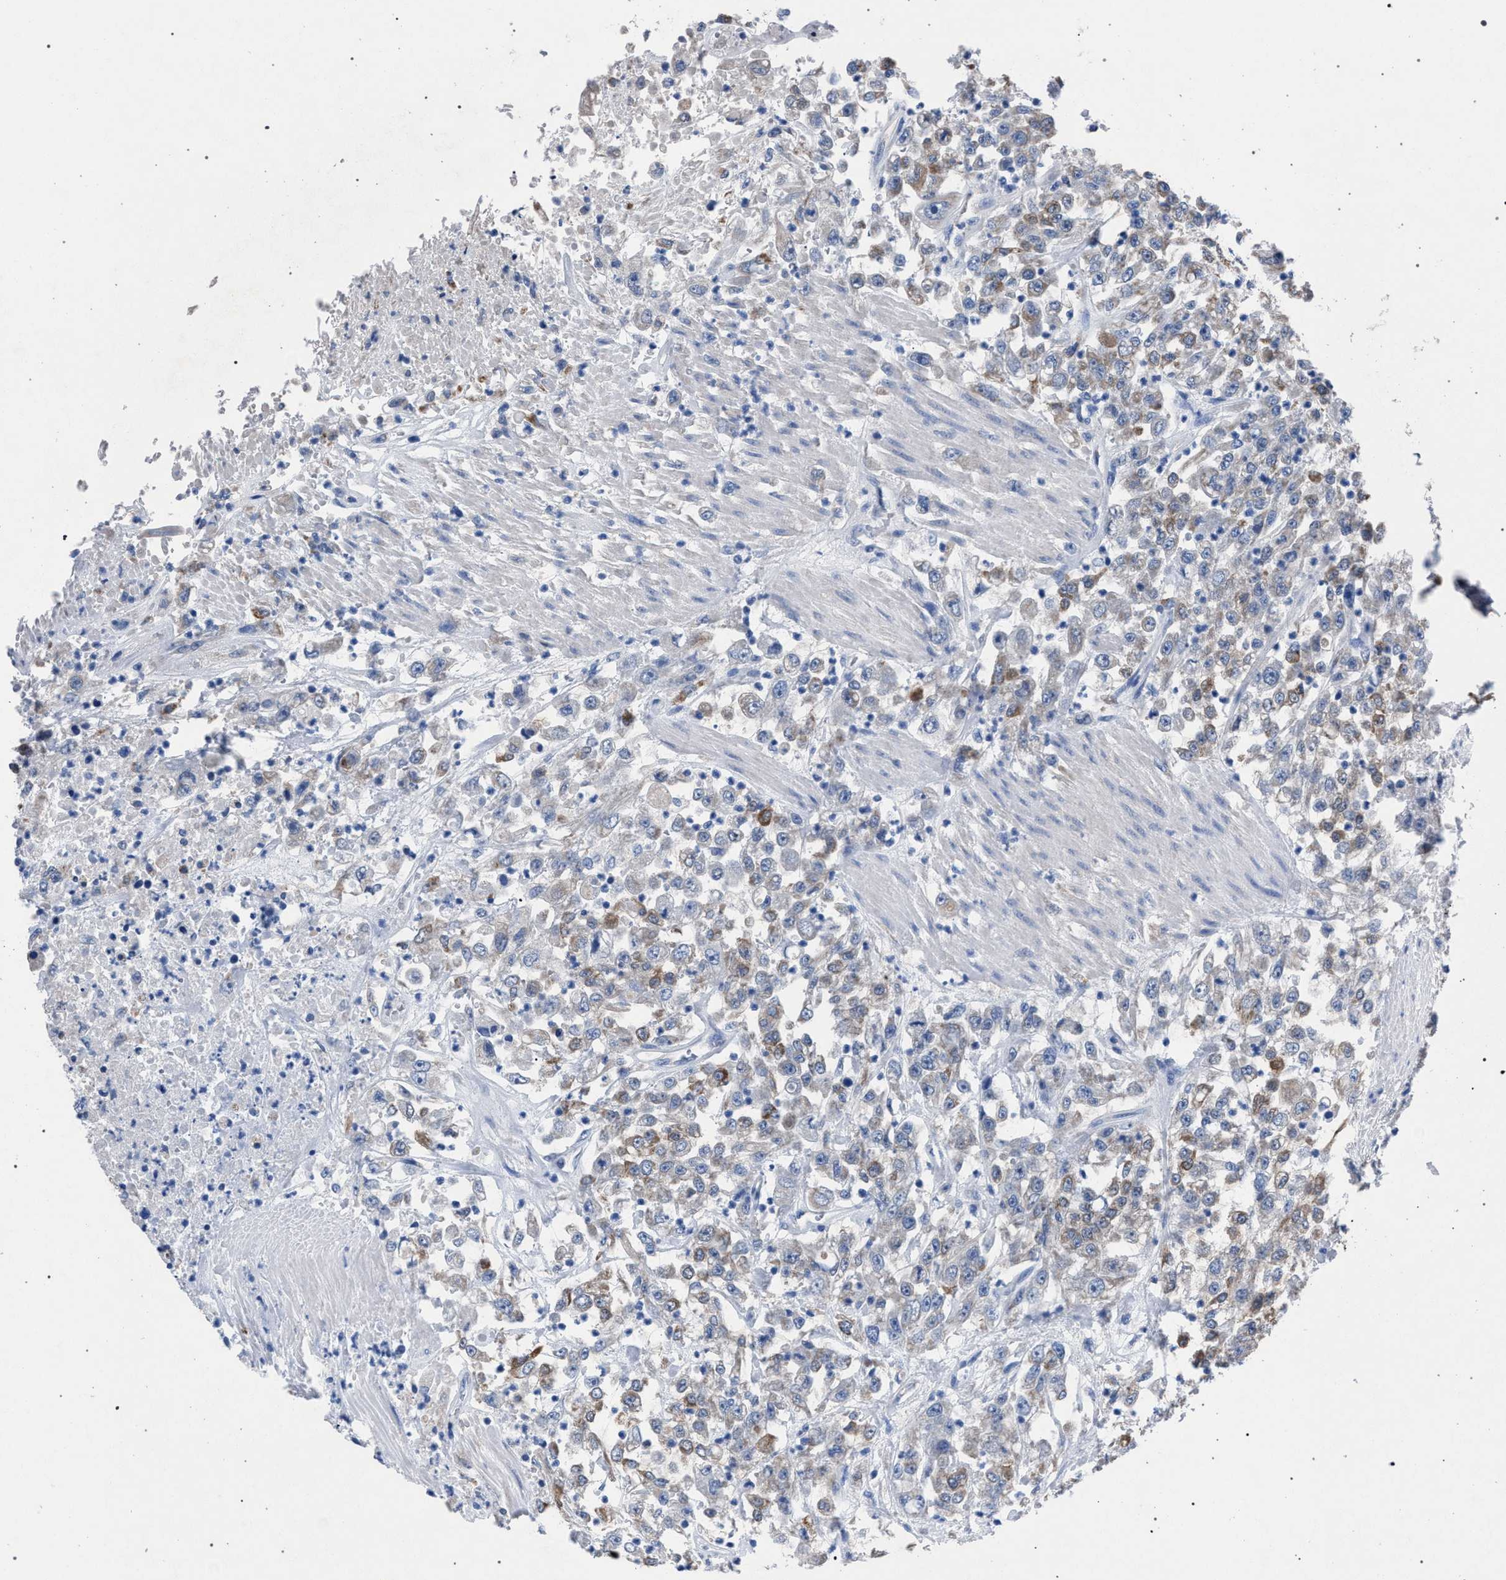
{"staining": {"intensity": "weak", "quantity": "25%-75%", "location": "cytoplasmic/membranous"}, "tissue": "urothelial cancer", "cell_type": "Tumor cells", "image_type": "cancer", "snomed": [{"axis": "morphology", "description": "Urothelial carcinoma, High grade"}, {"axis": "topography", "description": "Urinary bladder"}], "caption": "Immunohistochemistry photomicrograph of human urothelial cancer stained for a protein (brown), which displays low levels of weak cytoplasmic/membranous expression in approximately 25%-75% of tumor cells.", "gene": "CRYZ", "patient": {"sex": "male", "age": 46}}